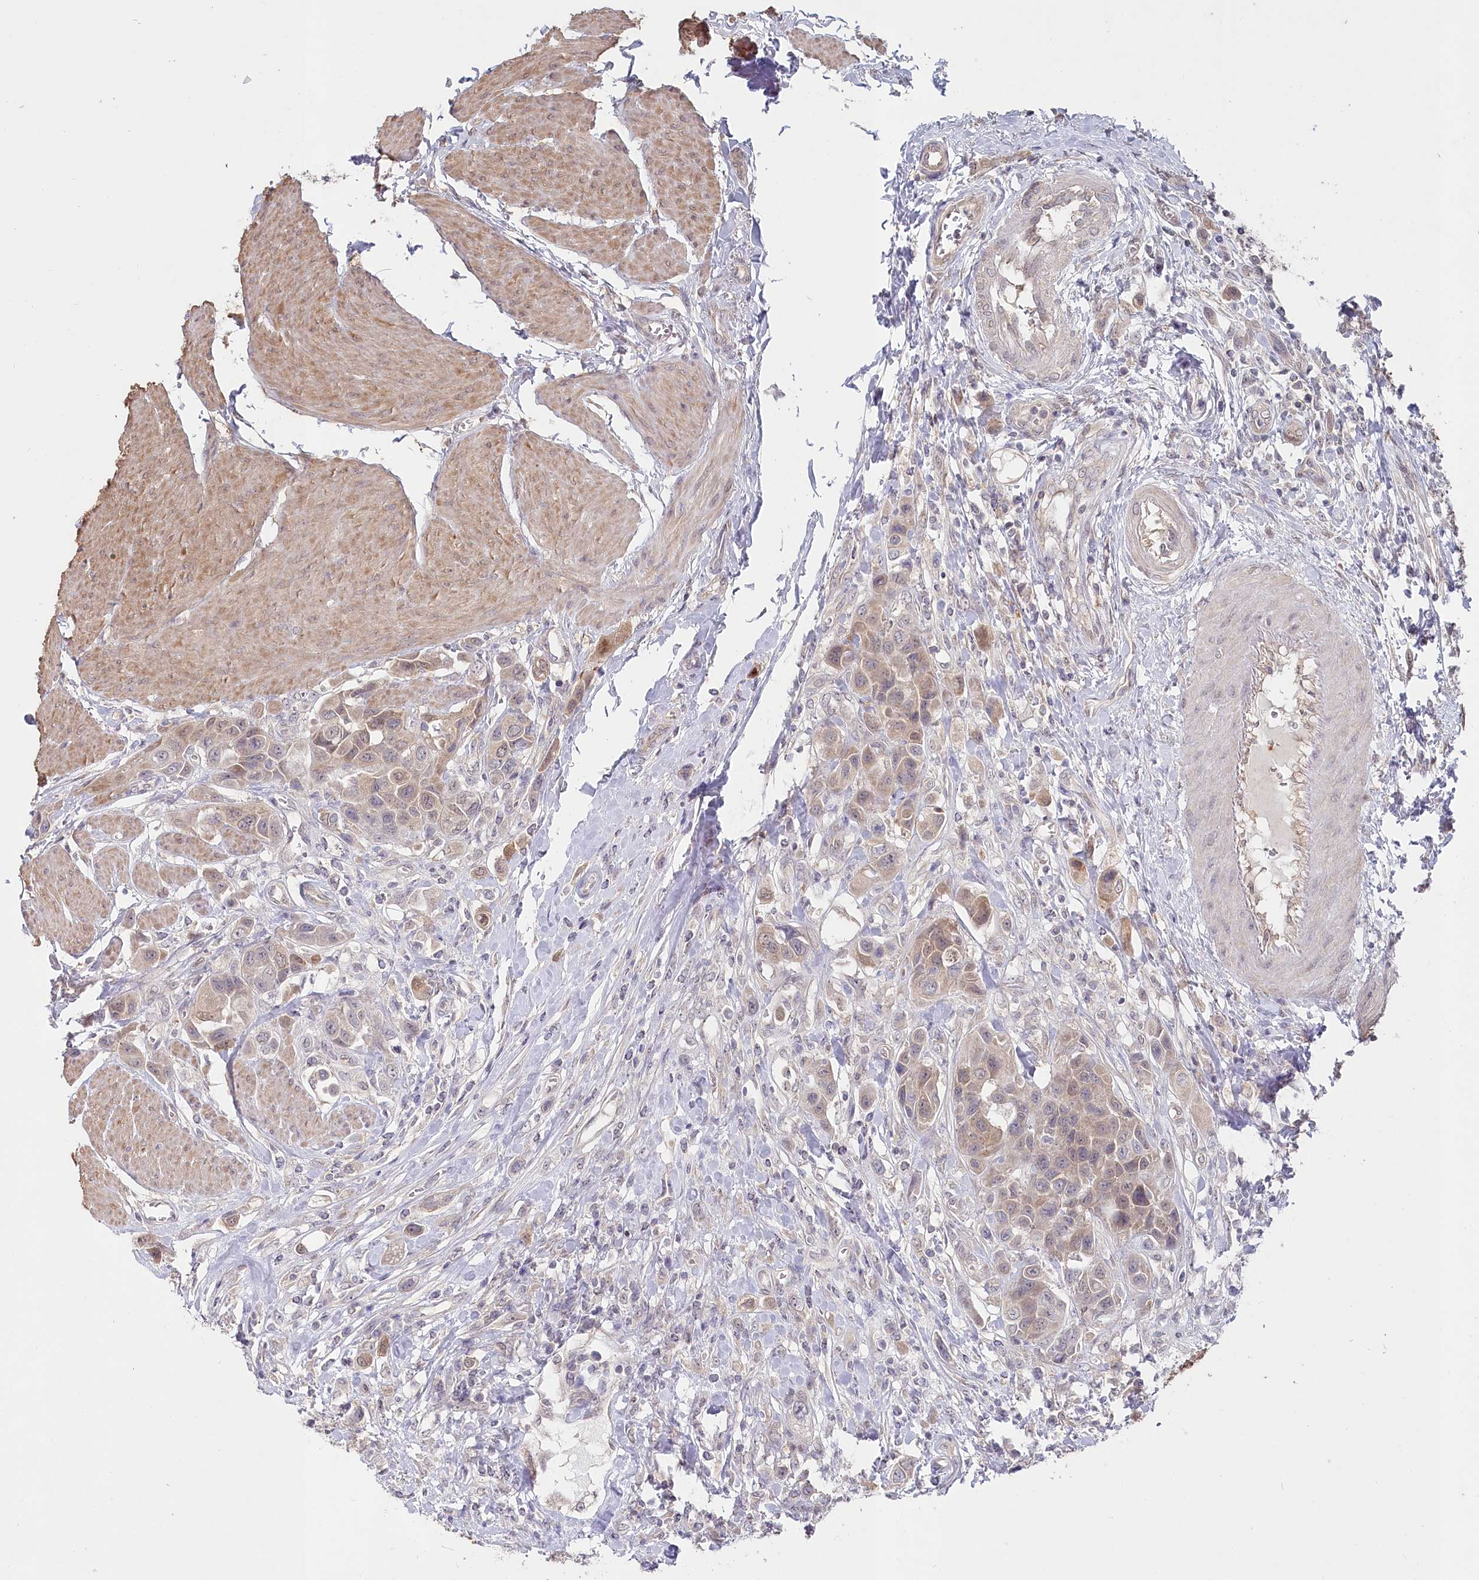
{"staining": {"intensity": "moderate", "quantity": "25%-75%", "location": "cytoplasmic/membranous"}, "tissue": "urothelial cancer", "cell_type": "Tumor cells", "image_type": "cancer", "snomed": [{"axis": "morphology", "description": "Urothelial carcinoma, High grade"}, {"axis": "topography", "description": "Urinary bladder"}], "caption": "Approximately 25%-75% of tumor cells in high-grade urothelial carcinoma show moderate cytoplasmic/membranous protein staining as visualized by brown immunohistochemical staining.", "gene": "AAMDC", "patient": {"sex": "male", "age": 50}}